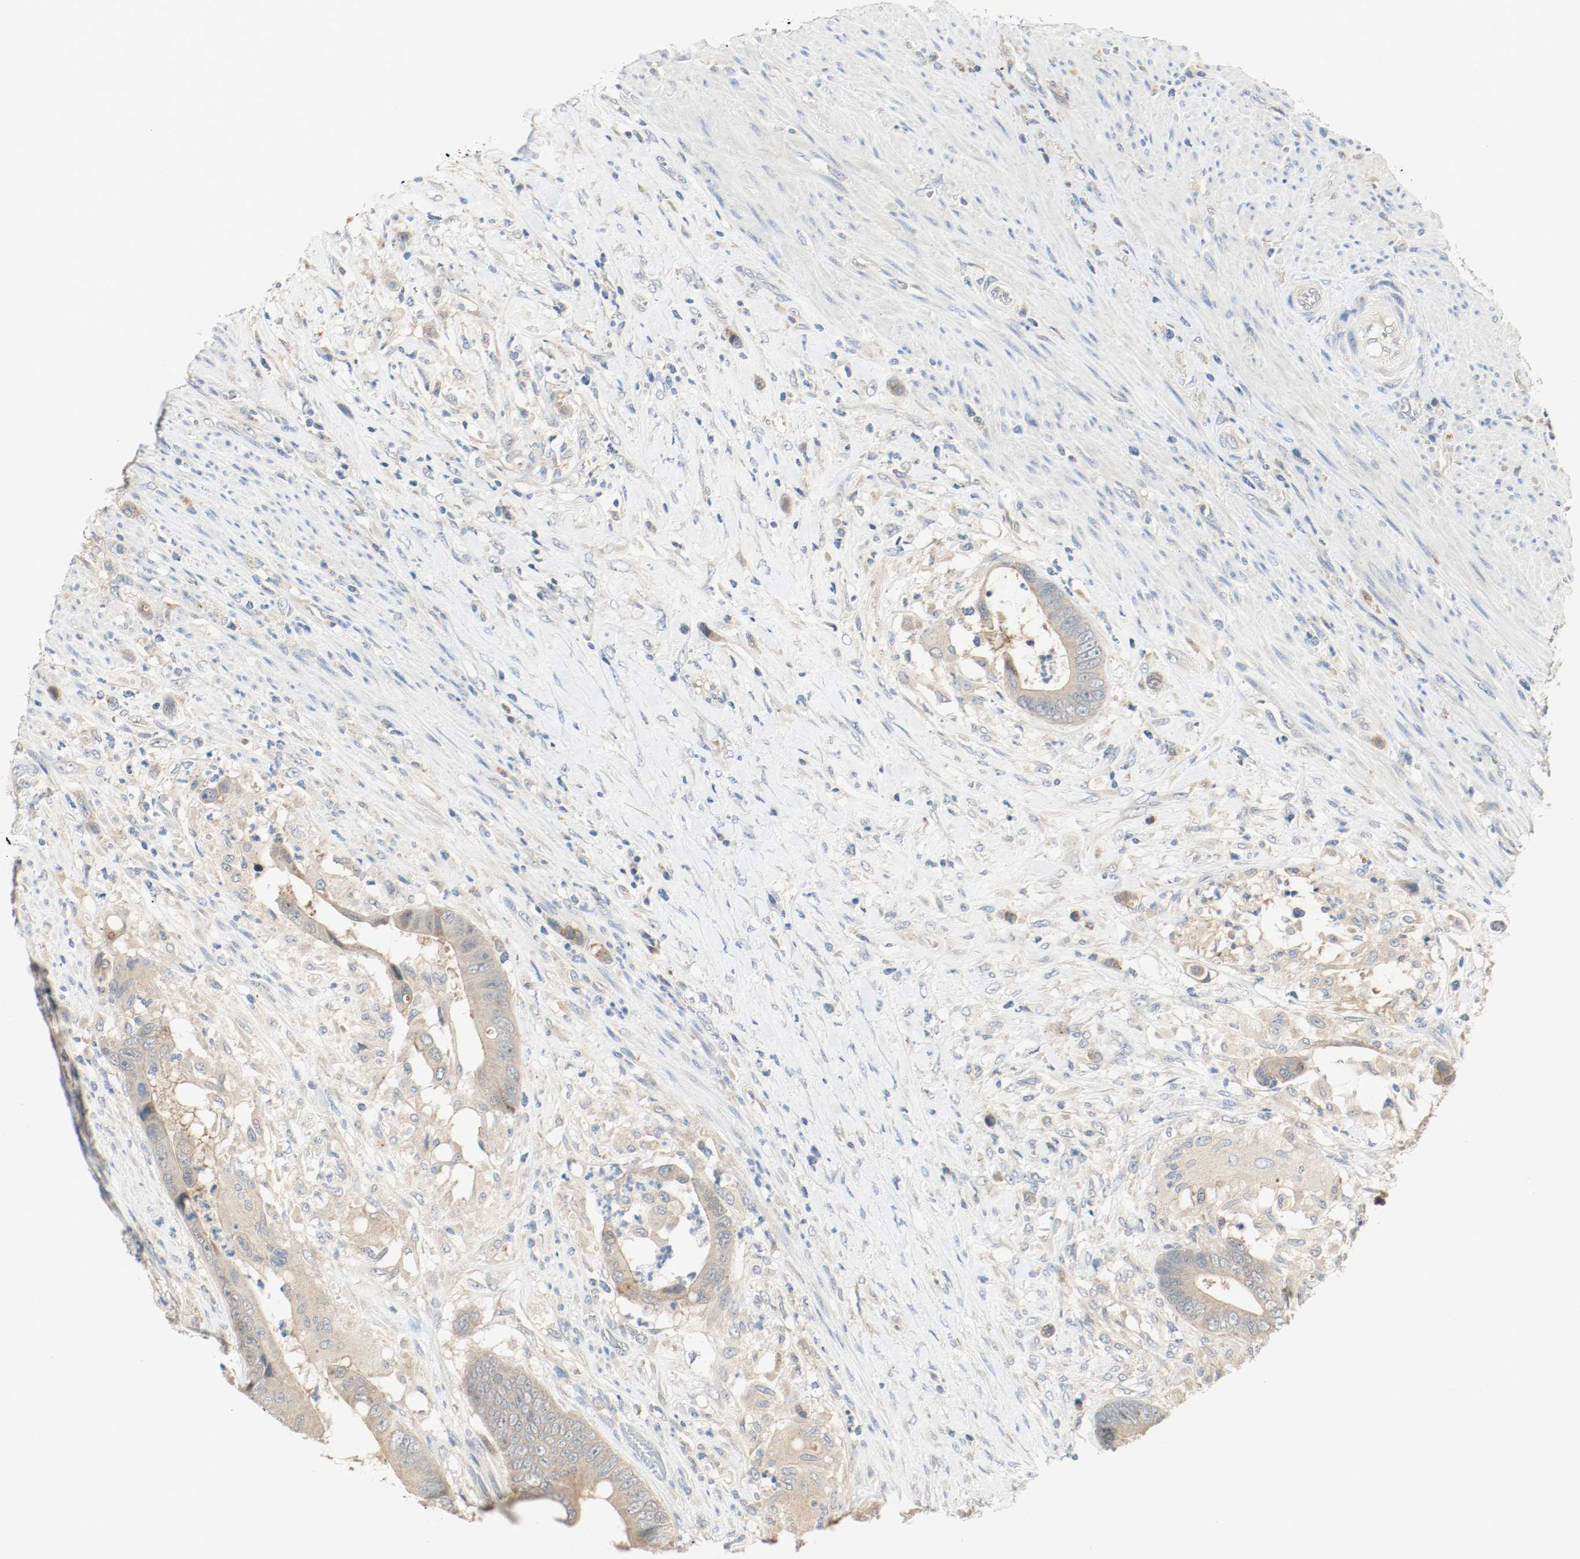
{"staining": {"intensity": "negative", "quantity": "none", "location": "none"}, "tissue": "colorectal cancer", "cell_type": "Tumor cells", "image_type": "cancer", "snomed": [{"axis": "morphology", "description": "Adenocarcinoma, NOS"}, {"axis": "topography", "description": "Rectum"}], "caption": "Tumor cells are negative for protein expression in human colorectal adenocarcinoma.", "gene": "MELTF", "patient": {"sex": "female", "age": 77}}